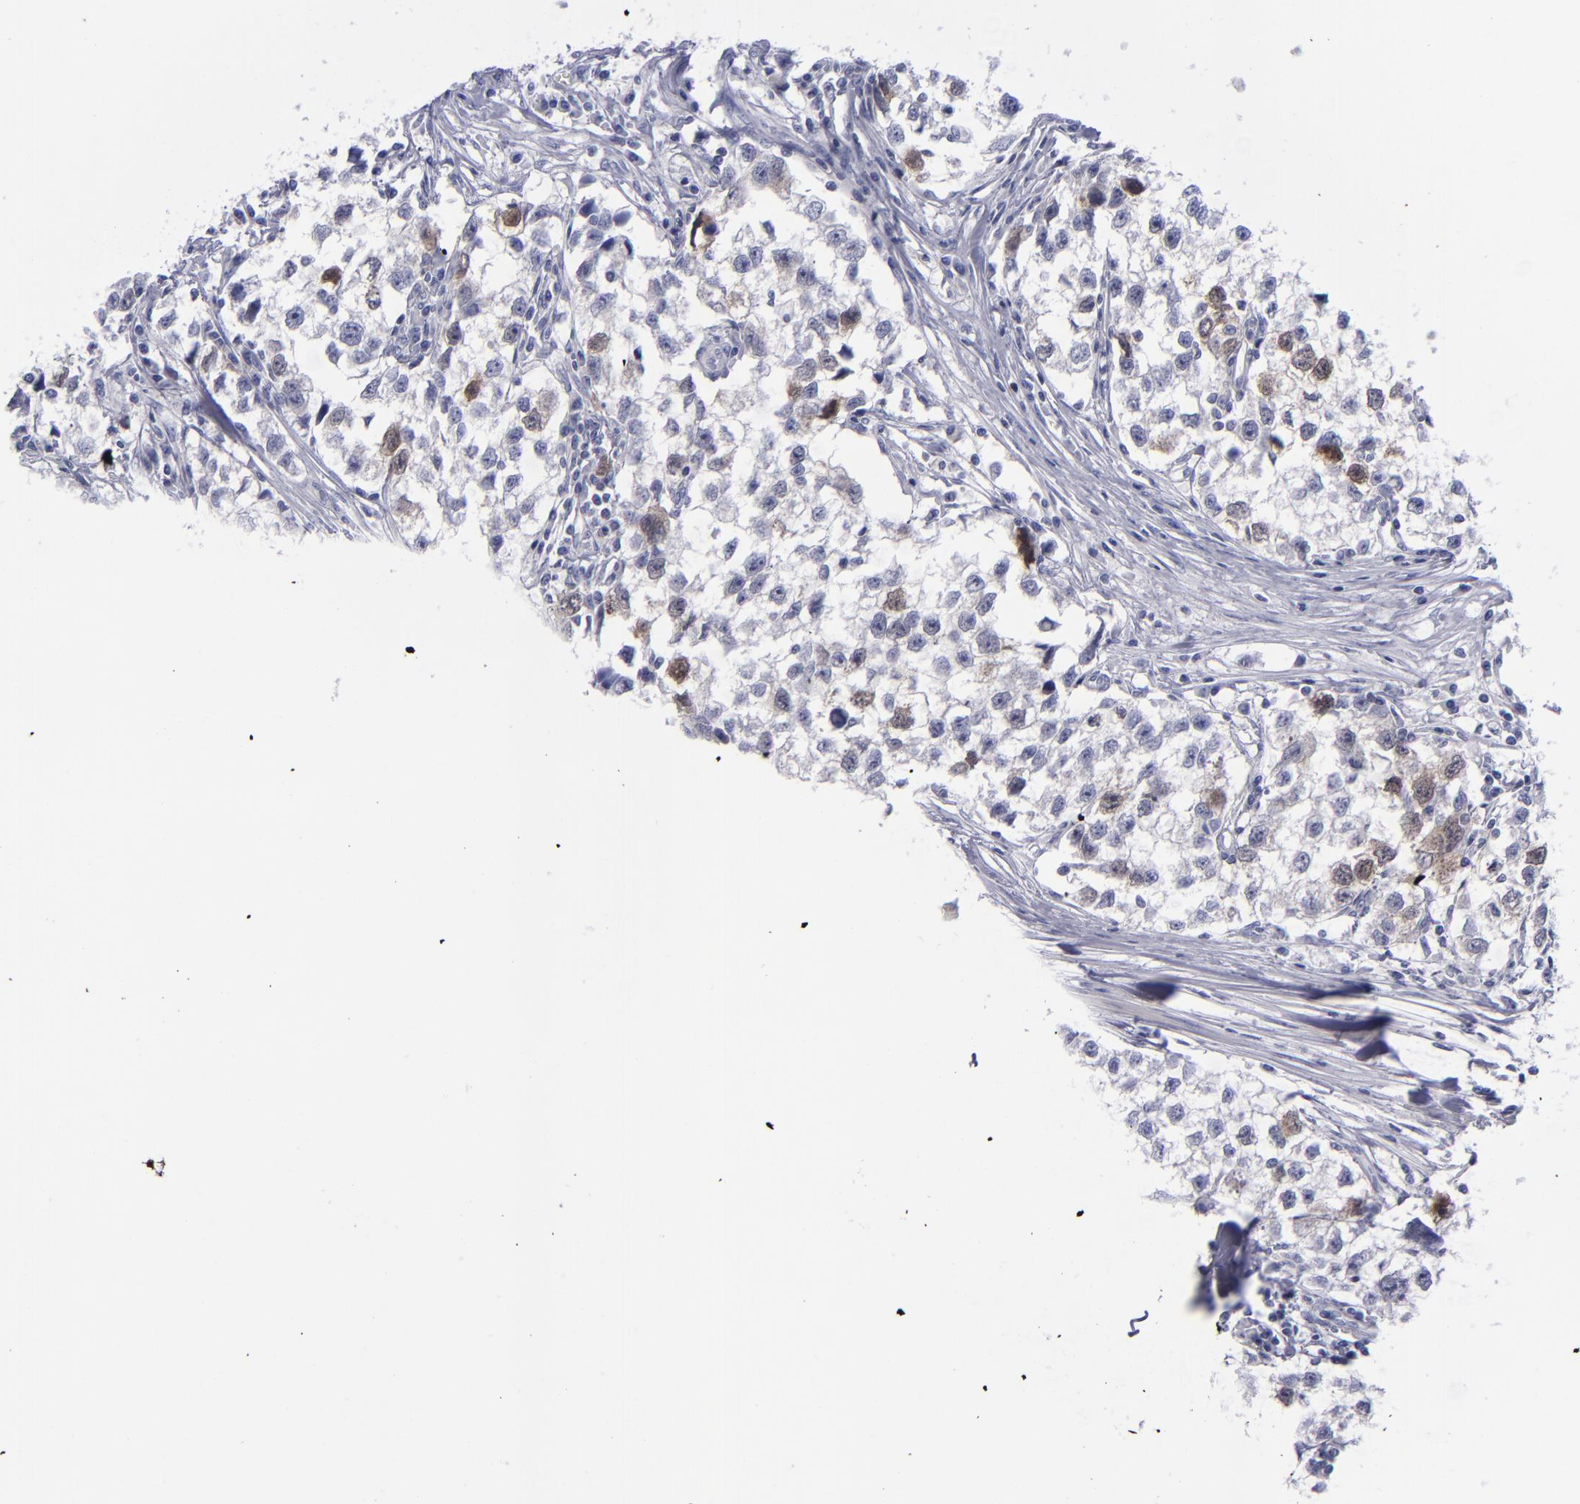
{"staining": {"intensity": "weak", "quantity": "<25%", "location": "cytoplasmic/membranous,nuclear"}, "tissue": "testis cancer", "cell_type": "Tumor cells", "image_type": "cancer", "snomed": [{"axis": "morphology", "description": "Seminoma, NOS"}, {"axis": "morphology", "description": "Carcinoma, Embryonal, NOS"}, {"axis": "topography", "description": "Testis"}], "caption": "This is a photomicrograph of immunohistochemistry staining of testis seminoma, which shows no expression in tumor cells.", "gene": "AURKA", "patient": {"sex": "male", "age": 30}}